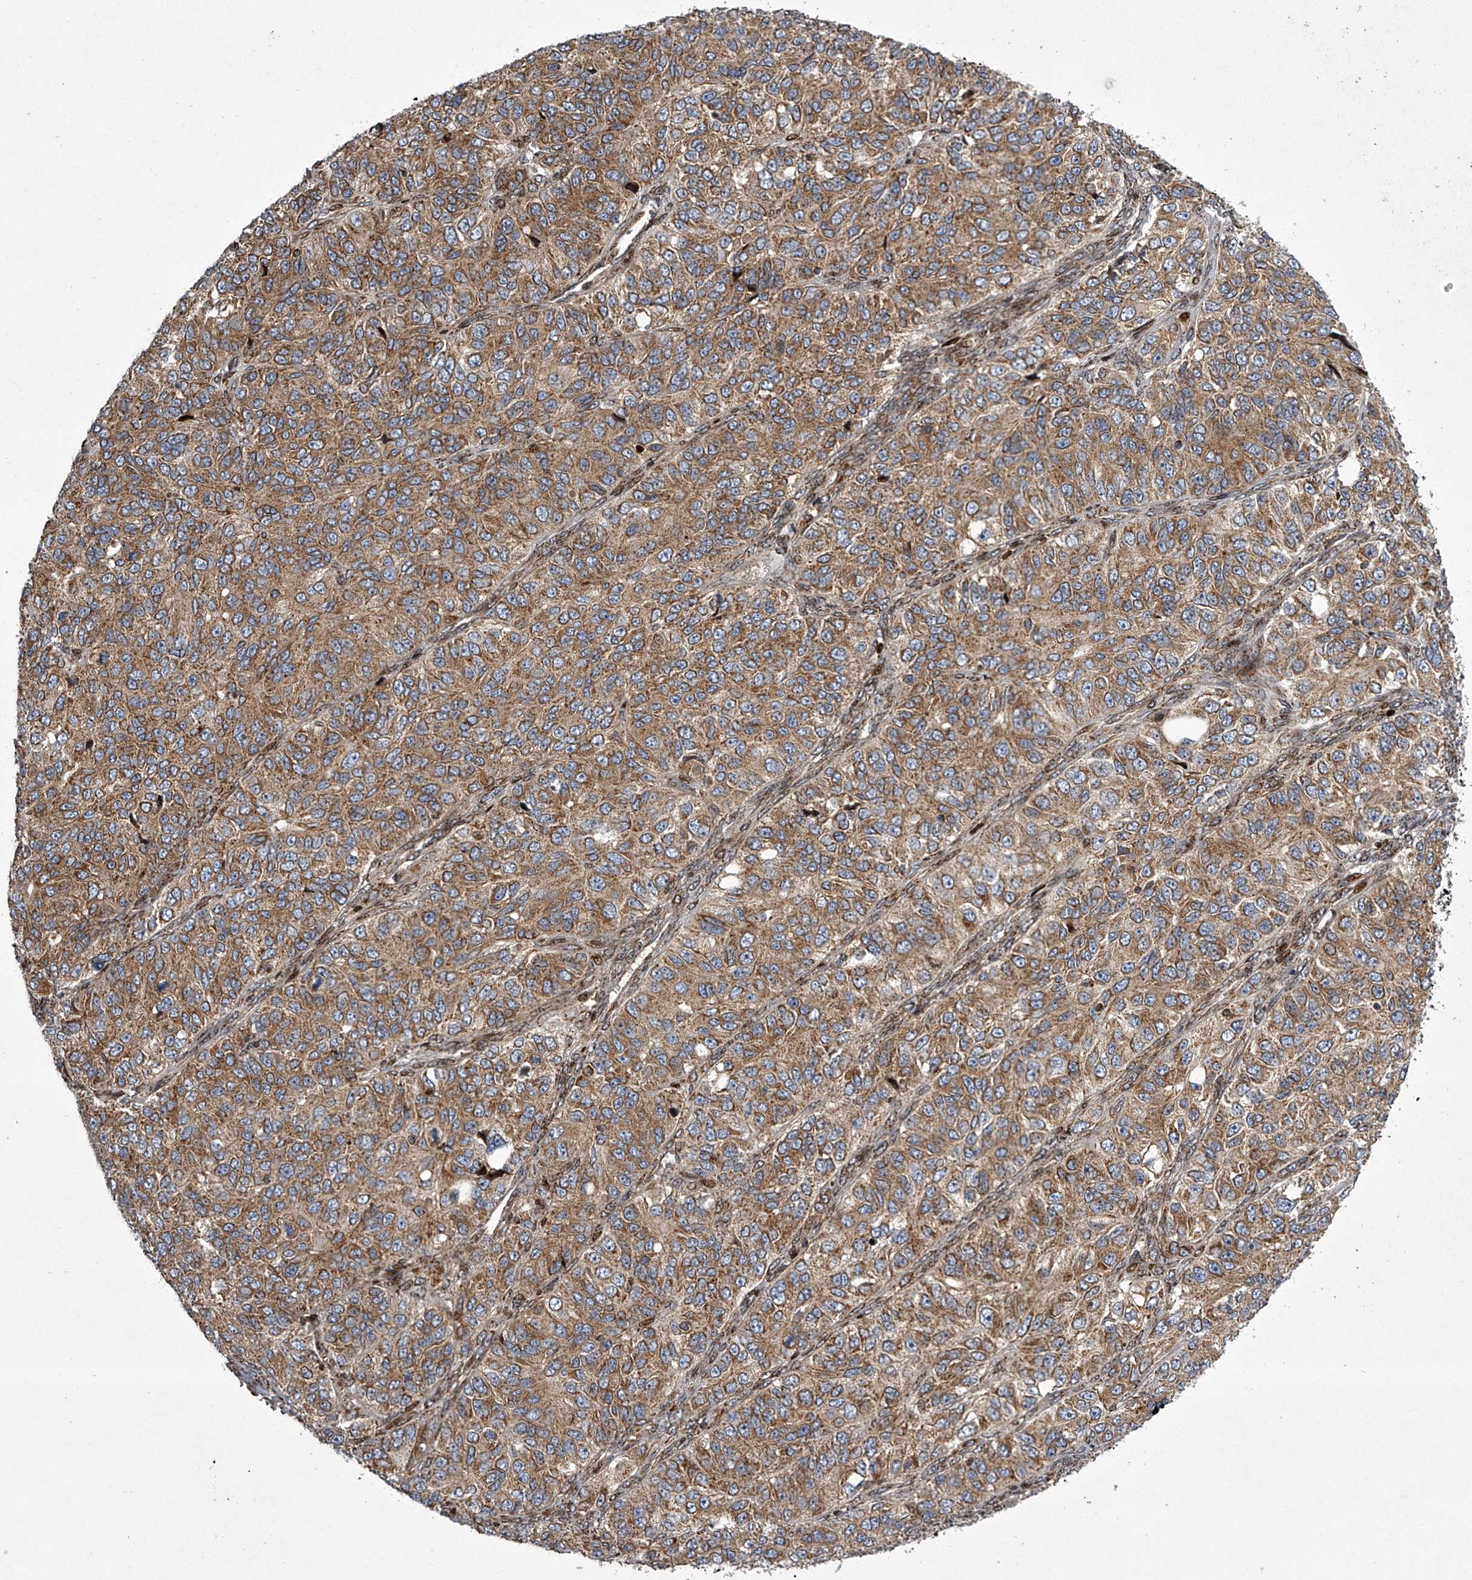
{"staining": {"intensity": "moderate", "quantity": ">75%", "location": "cytoplasmic/membranous"}, "tissue": "ovarian cancer", "cell_type": "Tumor cells", "image_type": "cancer", "snomed": [{"axis": "morphology", "description": "Carcinoma, endometroid"}, {"axis": "topography", "description": "Ovary"}], "caption": "This histopathology image exhibits IHC staining of ovarian endometroid carcinoma, with medium moderate cytoplasmic/membranous expression in about >75% of tumor cells.", "gene": "STRADA", "patient": {"sex": "female", "age": 51}}